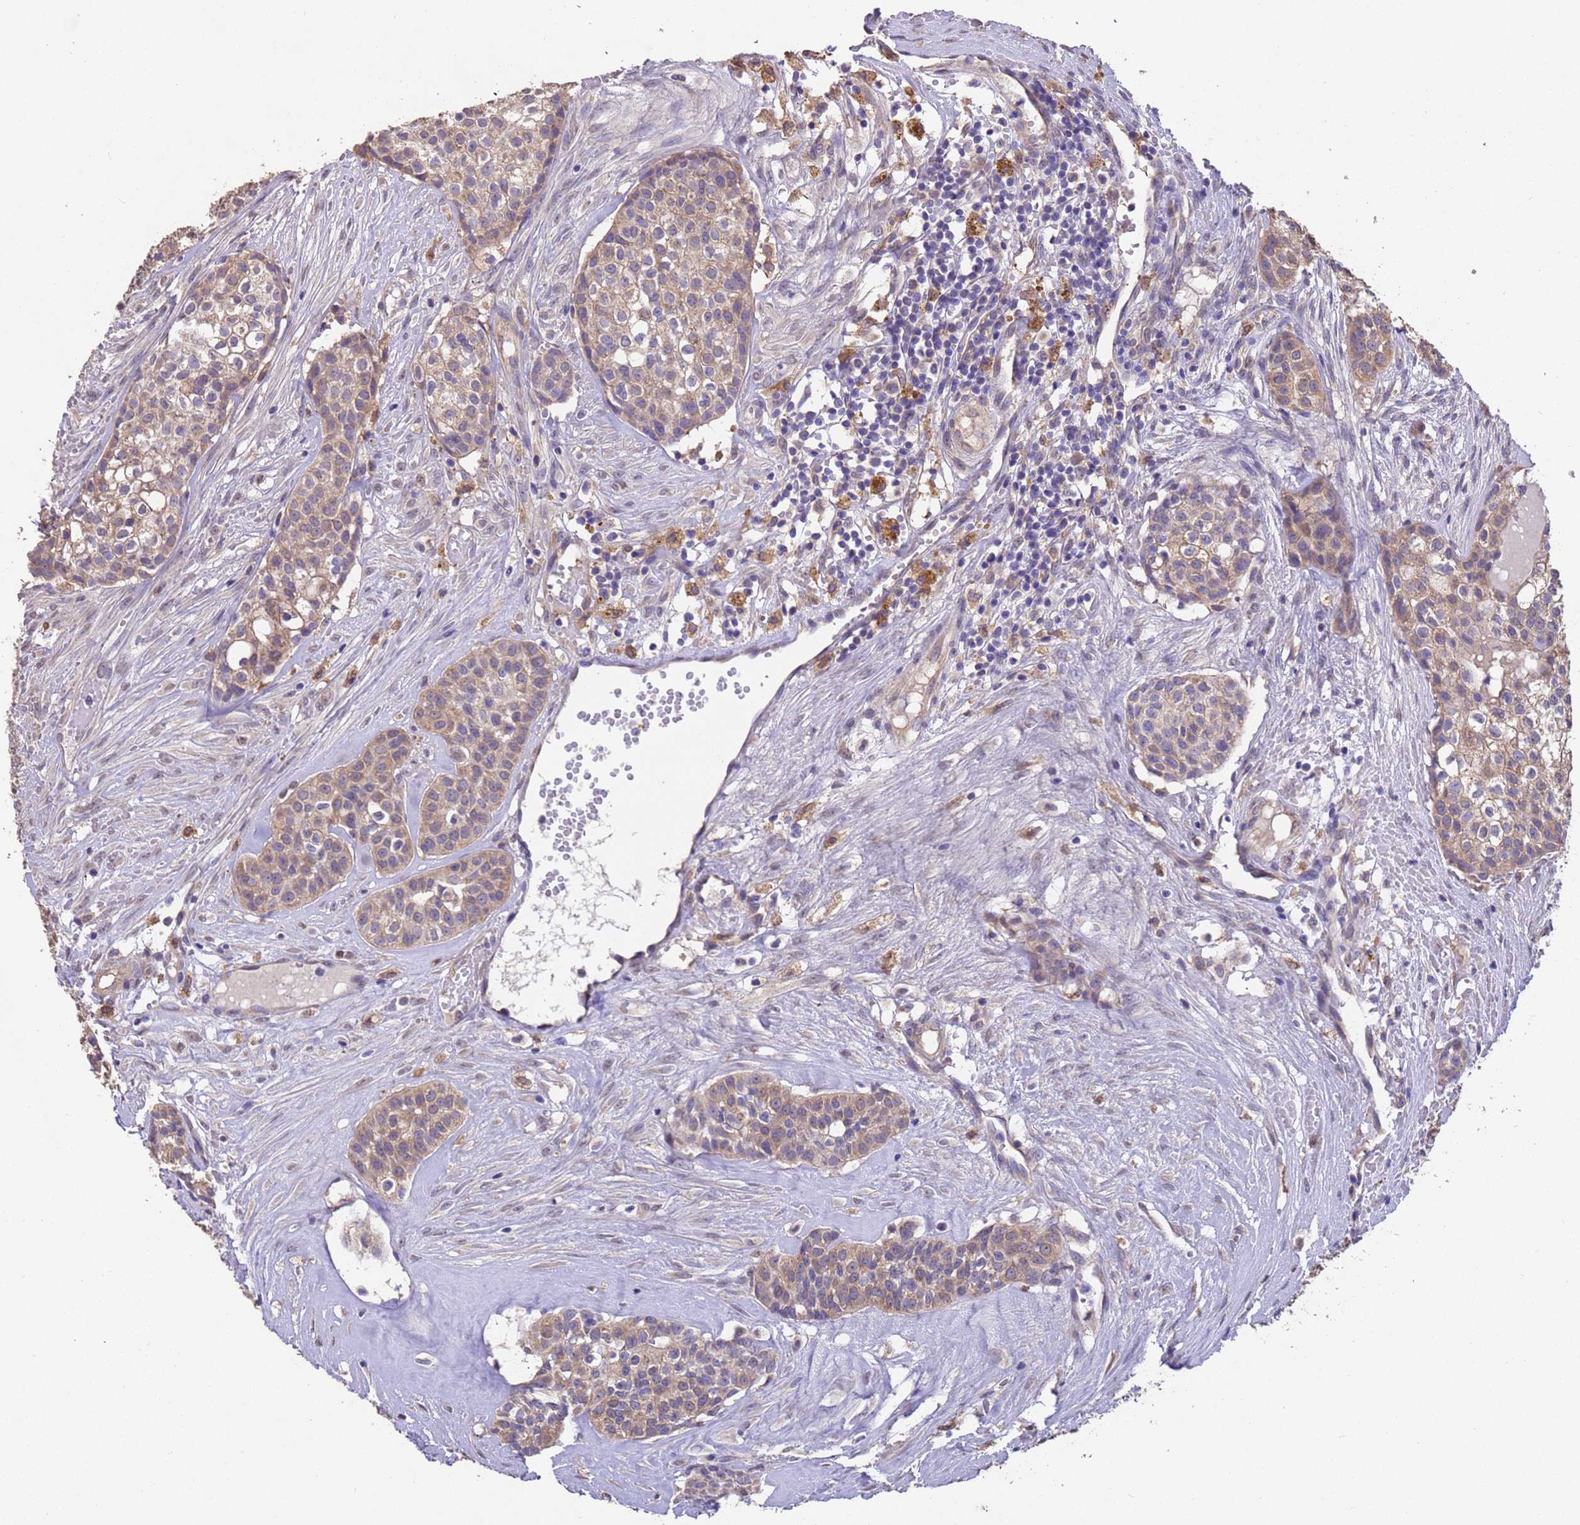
{"staining": {"intensity": "weak", "quantity": ">75%", "location": "cytoplasmic/membranous"}, "tissue": "head and neck cancer", "cell_type": "Tumor cells", "image_type": "cancer", "snomed": [{"axis": "morphology", "description": "Adenocarcinoma, NOS"}, {"axis": "topography", "description": "Head-Neck"}], "caption": "High-power microscopy captured an immunohistochemistry image of head and neck cancer, revealing weak cytoplasmic/membranous positivity in about >75% of tumor cells. (DAB (3,3'-diaminobenzidine) IHC with brightfield microscopy, high magnification).", "gene": "NPHP1", "patient": {"sex": "male", "age": 81}}